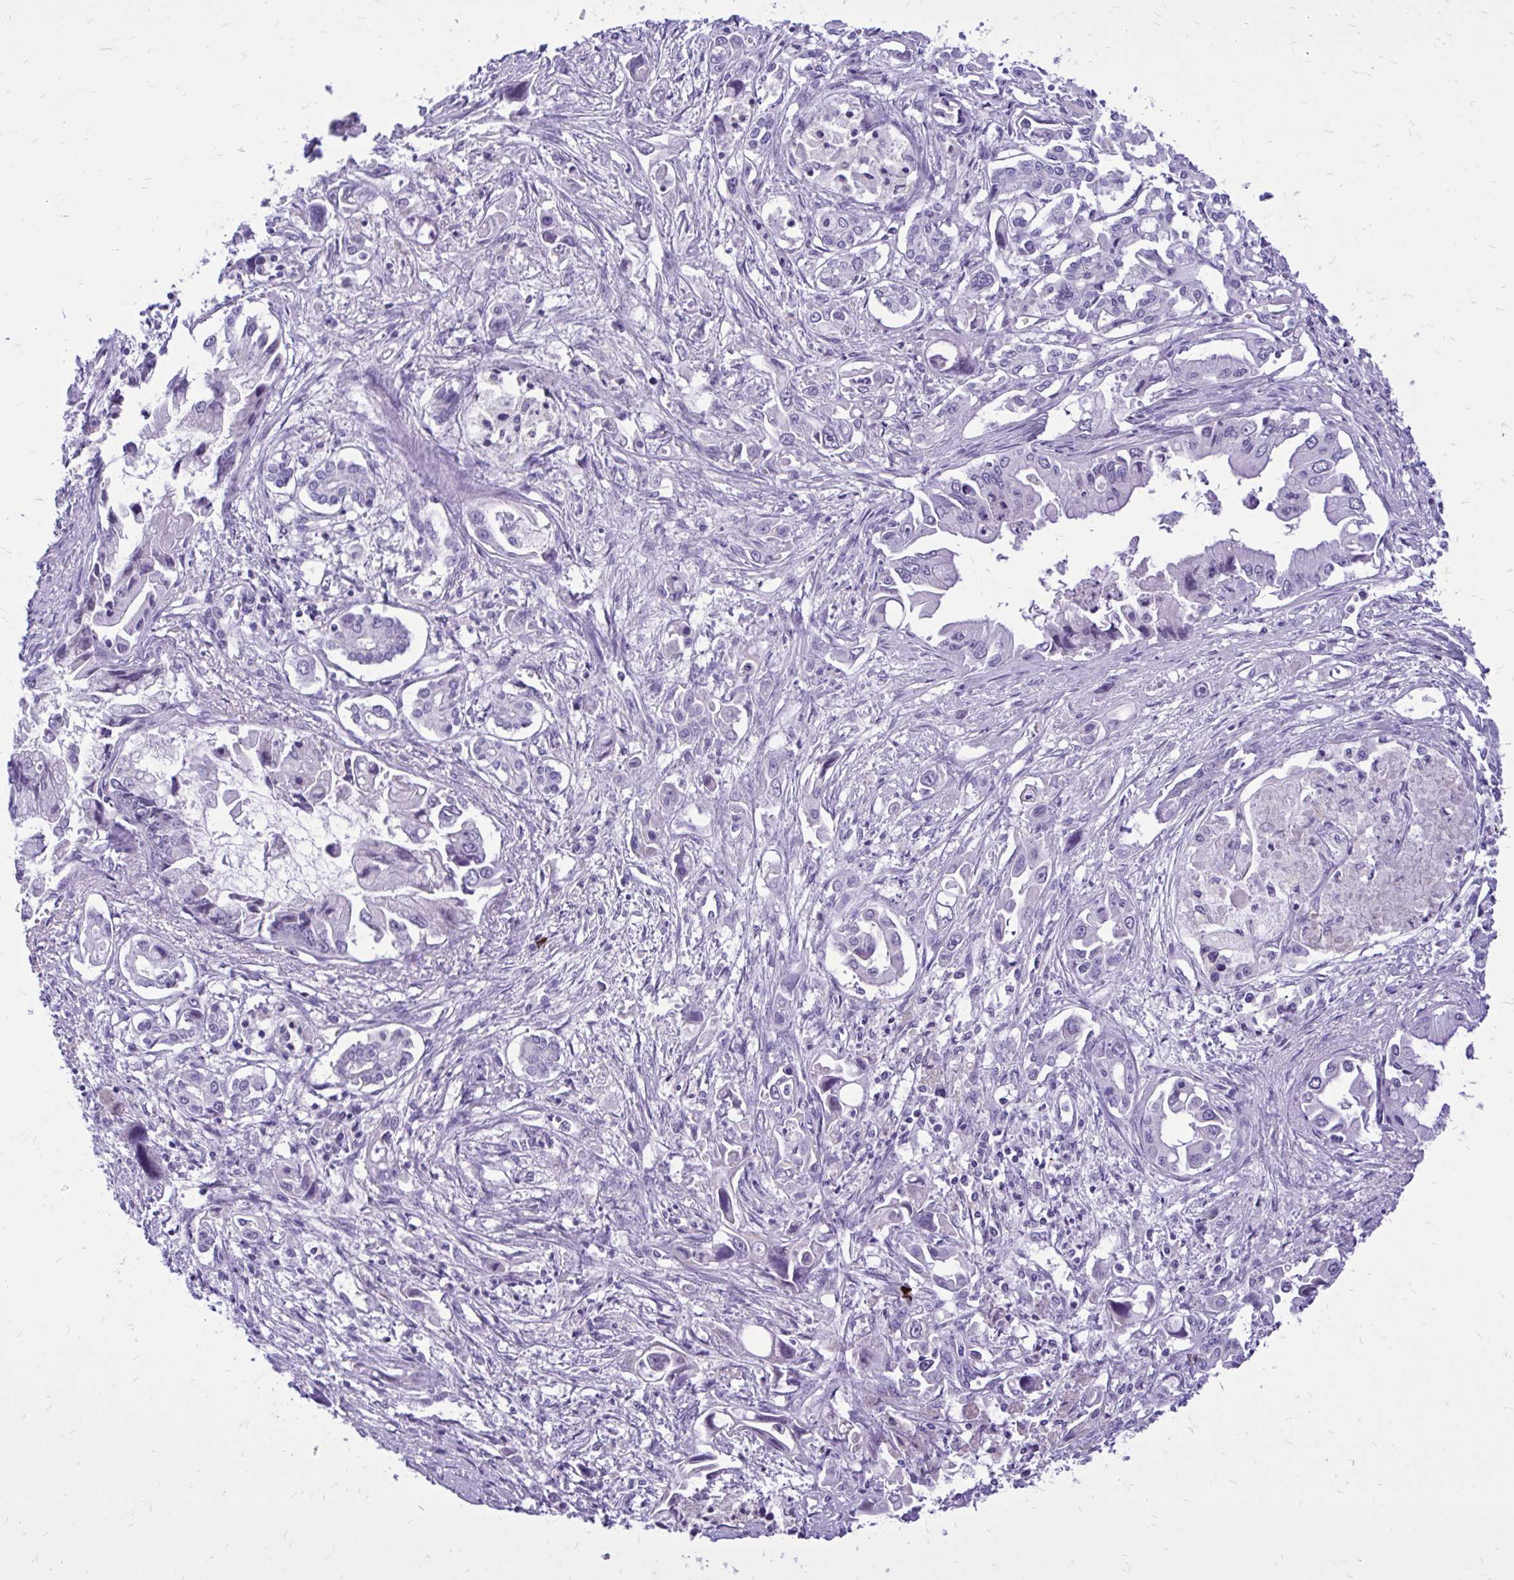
{"staining": {"intensity": "negative", "quantity": "none", "location": "none"}, "tissue": "pancreatic cancer", "cell_type": "Tumor cells", "image_type": "cancer", "snomed": [{"axis": "morphology", "description": "Adenocarcinoma, NOS"}, {"axis": "topography", "description": "Pancreas"}], "caption": "High power microscopy photomicrograph of an immunohistochemistry image of adenocarcinoma (pancreatic), revealing no significant positivity in tumor cells.", "gene": "ZBTB25", "patient": {"sex": "male", "age": 84}}